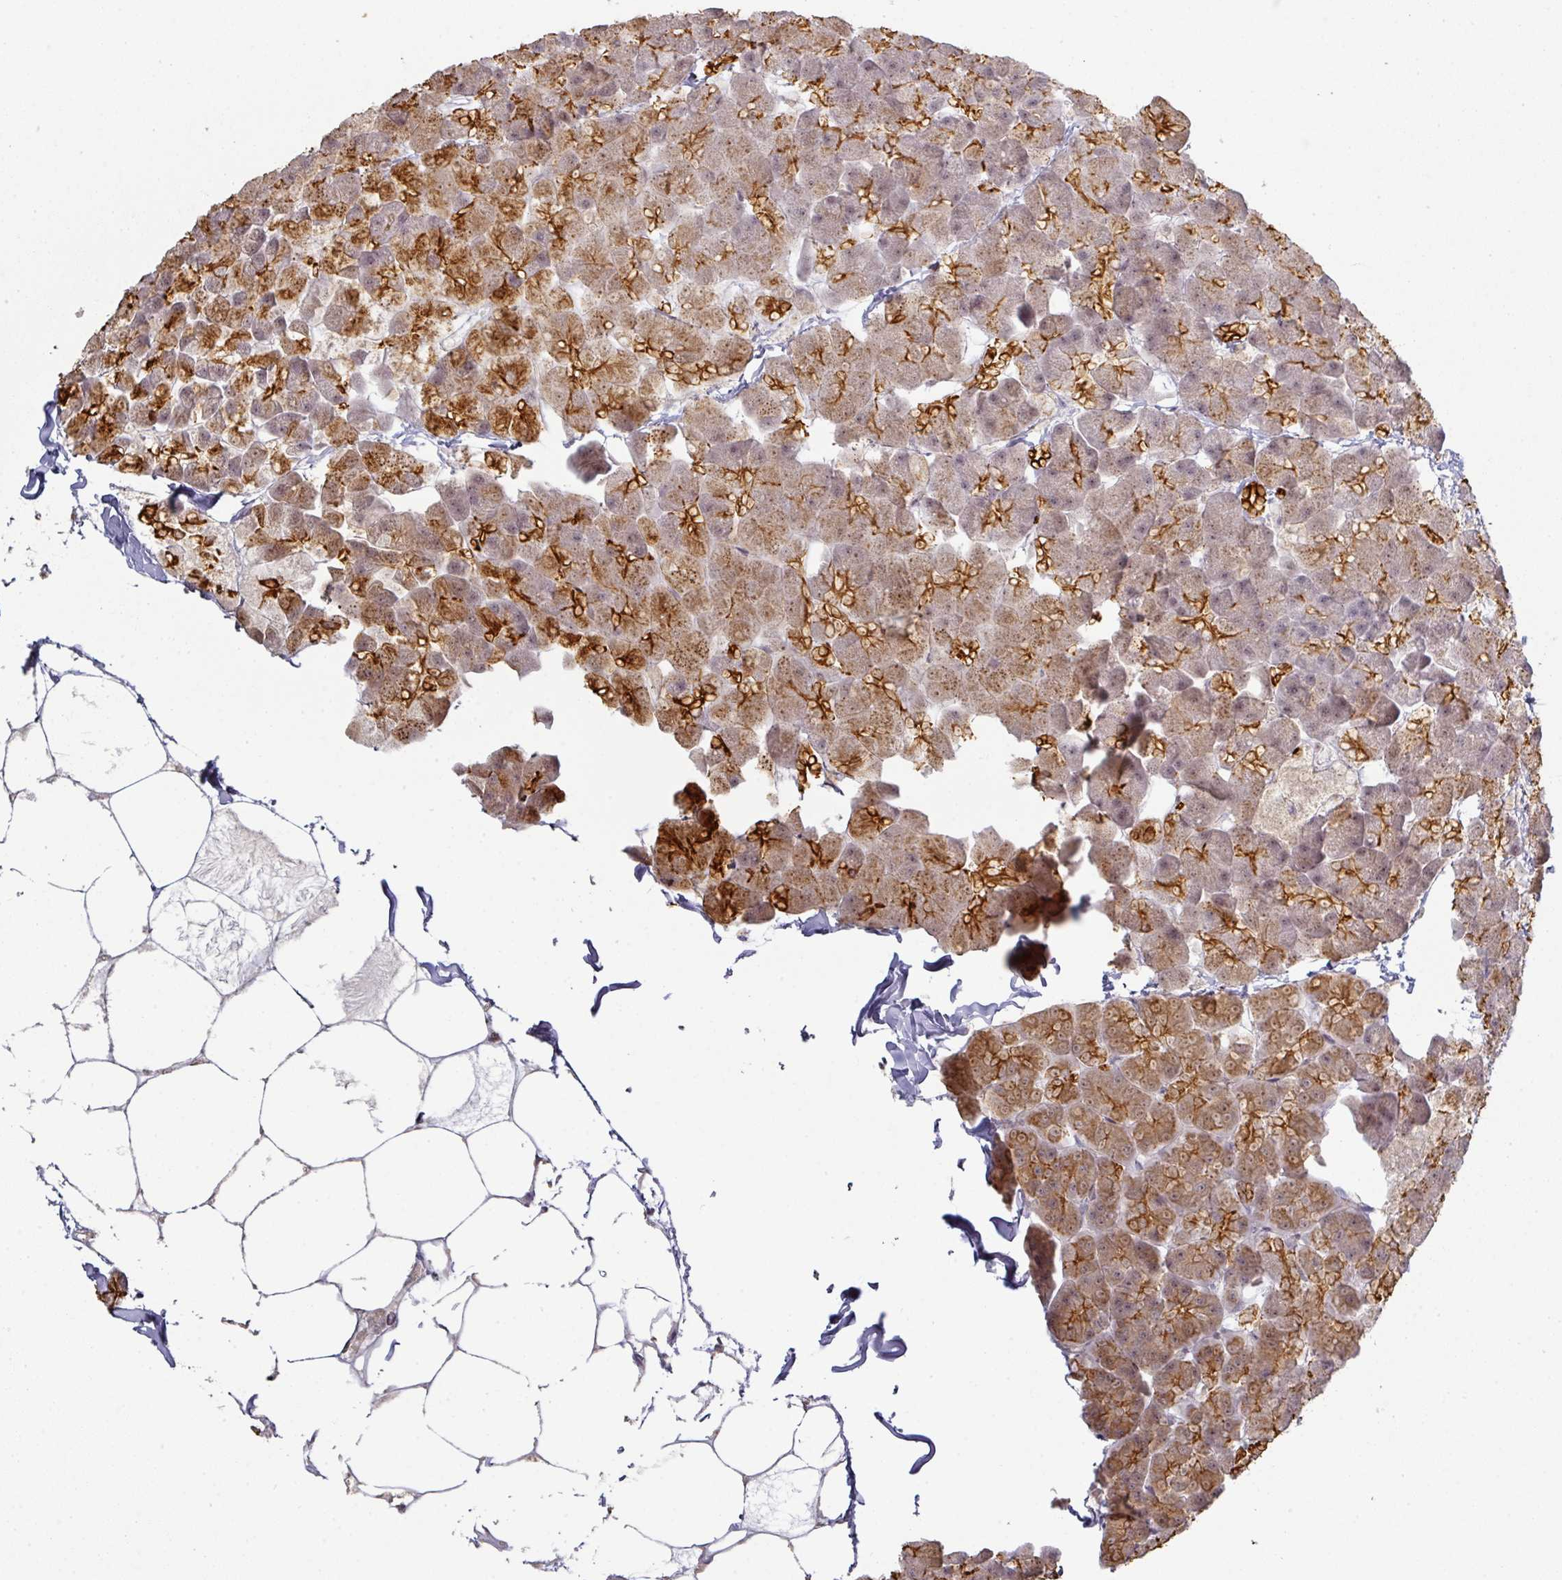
{"staining": {"intensity": "strong", "quantity": "25%-75%", "location": "cytoplasmic/membranous"}, "tissue": "pancreas", "cell_type": "Exocrine glandular cells", "image_type": "normal", "snomed": [{"axis": "morphology", "description": "Normal tissue, NOS"}, {"axis": "topography", "description": "Pancreas"}], "caption": "Pancreas stained with IHC displays strong cytoplasmic/membranous expression in approximately 25%-75% of exocrine glandular cells. Nuclei are stained in blue.", "gene": "GTF2H3", "patient": {"sex": "male", "age": 35}}